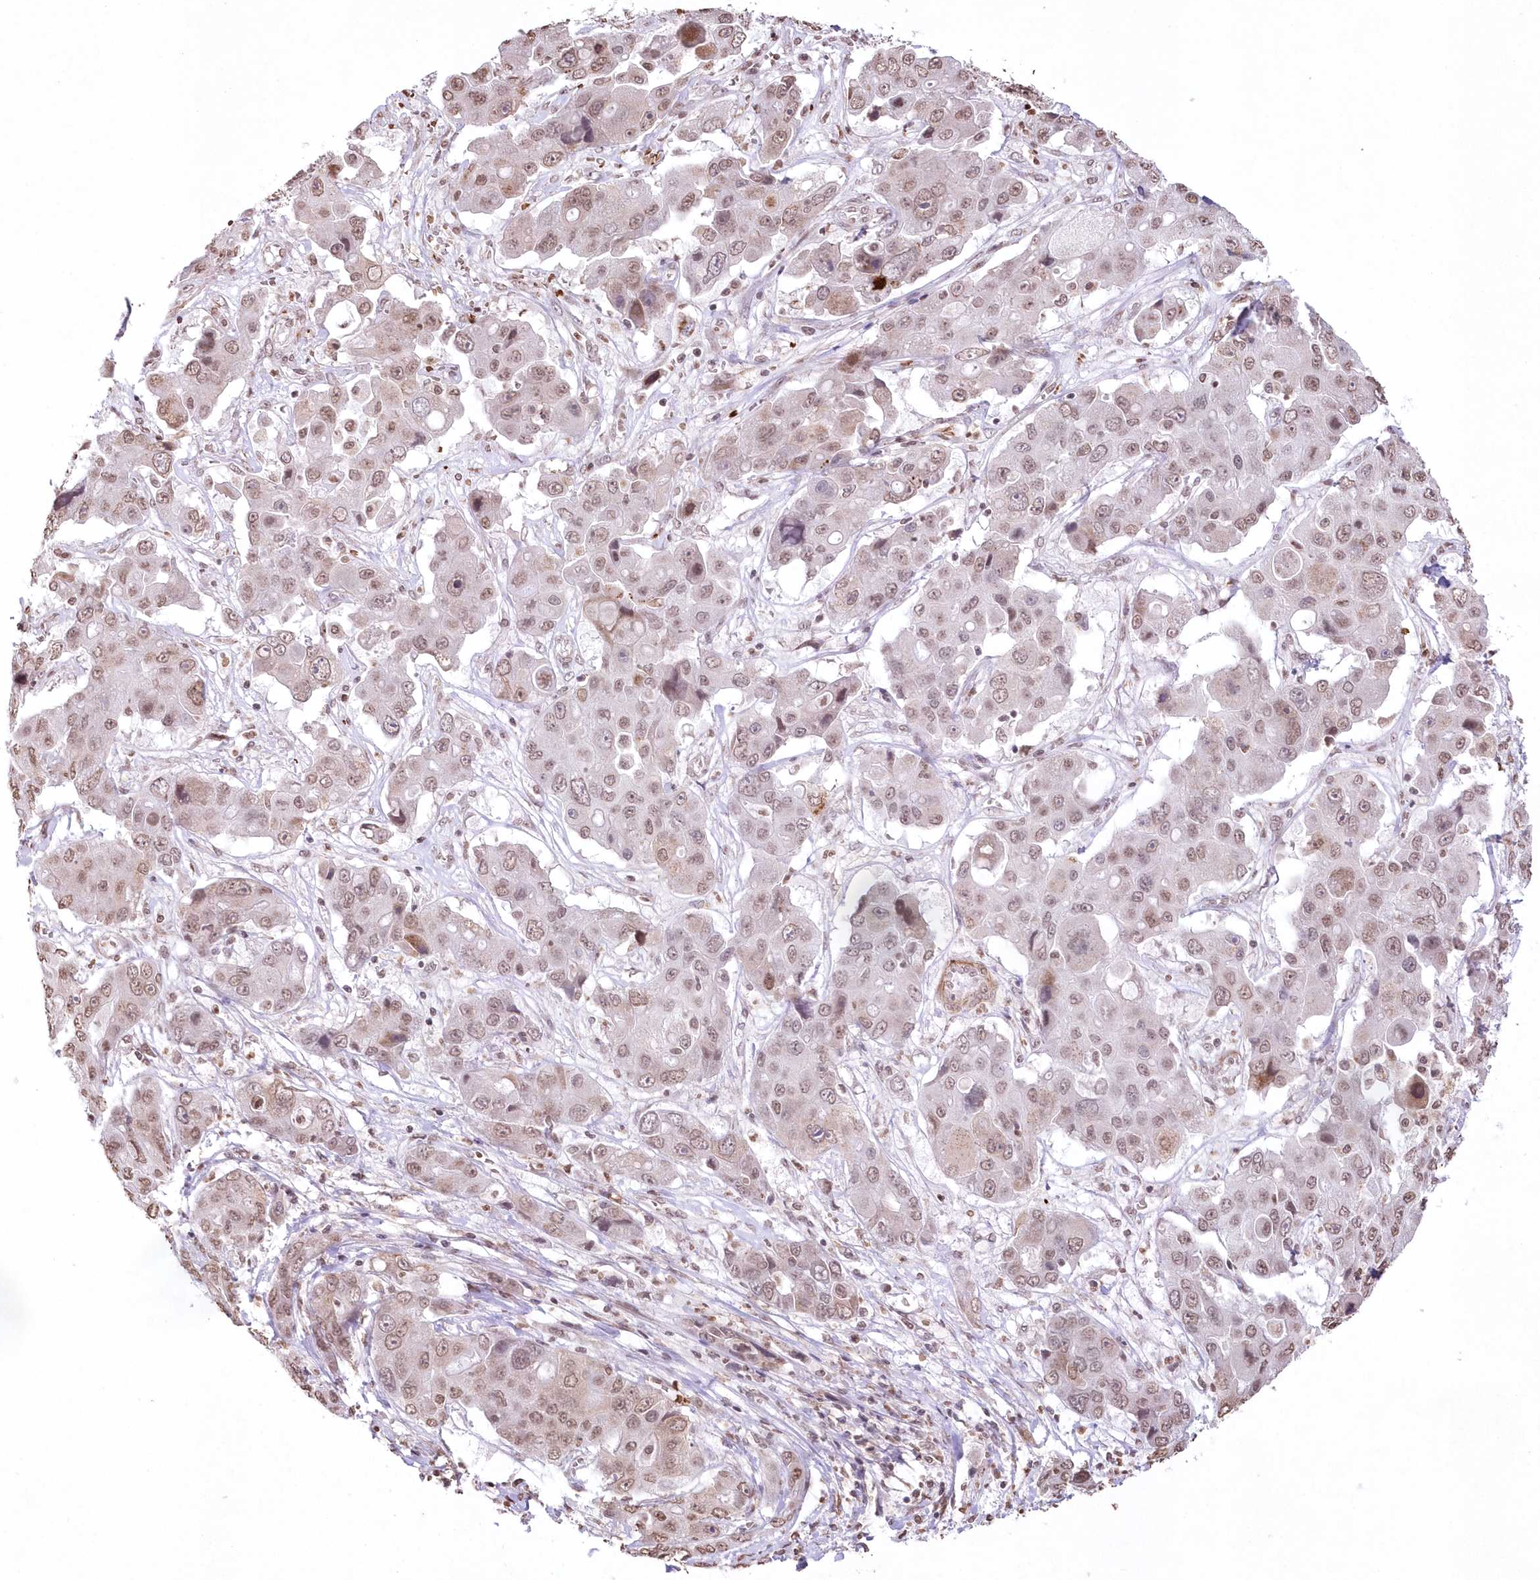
{"staining": {"intensity": "weak", "quantity": "25%-75%", "location": "cytoplasmic/membranous,nuclear"}, "tissue": "liver cancer", "cell_type": "Tumor cells", "image_type": "cancer", "snomed": [{"axis": "morphology", "description": "Cholangiocarcinoma"}, {"axis": "topography", "description": "Liver"}], "caption": "Protein staining of liver cancer (cholangiocarcinoma) tissue demonstrates weak cytoplasmic/membranous and nuclear expression in about 25%-75% of tumor cells.", "gene": "RBM27", "patient": {"sex": "male", "age": 67}}